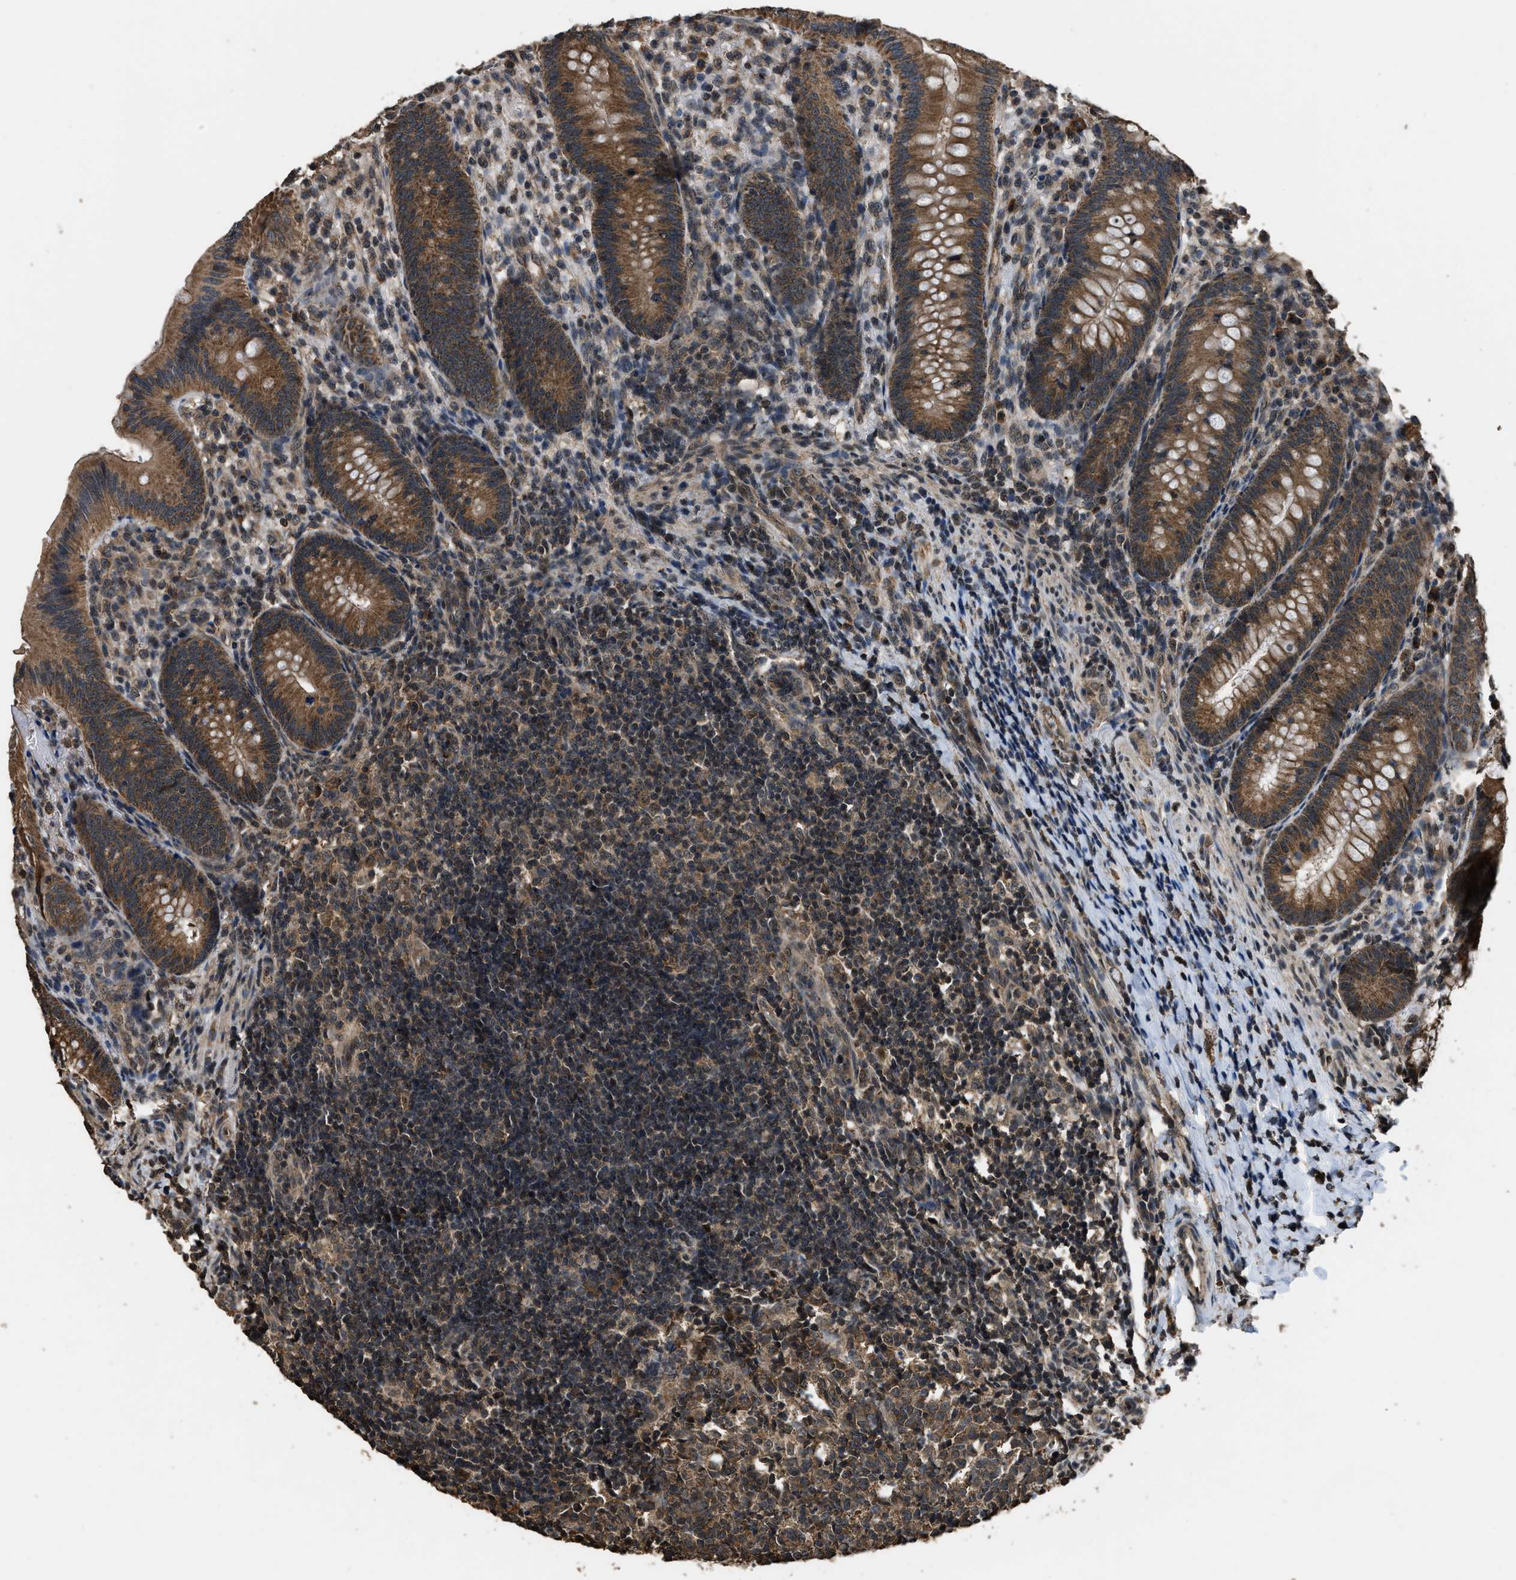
{"staining": {"intensity": "moderate", "quantity": ">75%", "location": "cytoplasmic/membranous"}, "tissue": "appendix", "cell_type": "Glandular cells", "image_type": "normal", "snomed": [{"axis": "morphology", "description": "Normal tissue, NOS"}, {"axis": "topography", "description": "Appendix"}], "caption": "Immunohistochemical staining of benign appendix exhibits medium levels of moderate cytoplasmic/membranous staining in about >75% of glandular cells.", "gene": "DENND6B", "patient": {"sex": "male", "age": 1}}